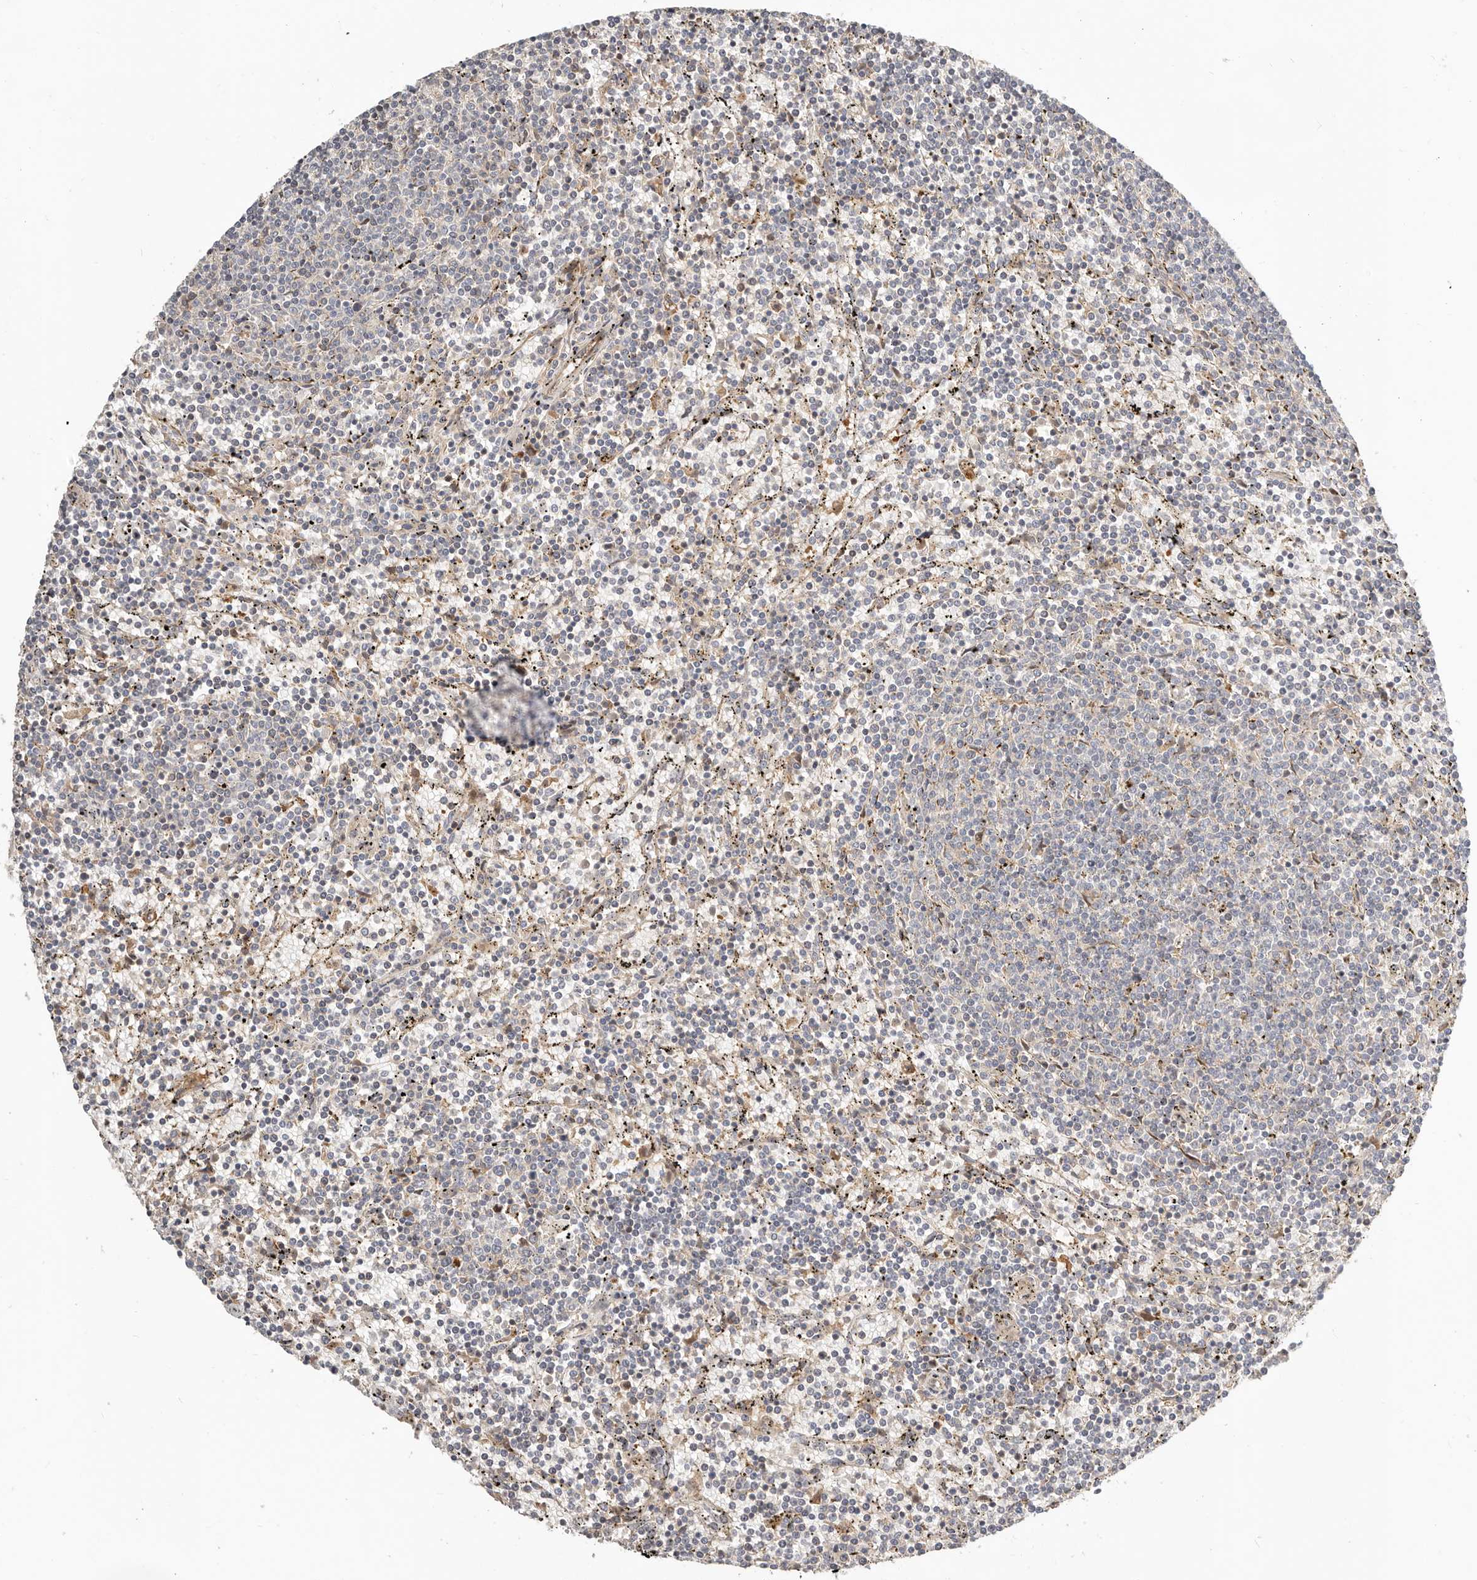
{"staining": {"intensity": "negative", "quantity": "none", "location": "none"}, "tissue": "lymphoma", "cell_type": "Tumor cells", "image_type": "cancer", "snomed": [{"axis": "morphology", "description": "Malignant lymphoma, non-Hodgkin's type, Low grade"}, {"axis": "topography", "description": "Spleen"}], "caption": "Protein analysis of low-grade malignant lymphoma, non-Hodgkin's type displays no significant staining in tumor cells. (DAB (3,3'-diaminobenzidine) immunohistochemistry with hematoxylin counter stain).", "gene": "MTFR2", "patient": {"sex": "female", "age": 50}}